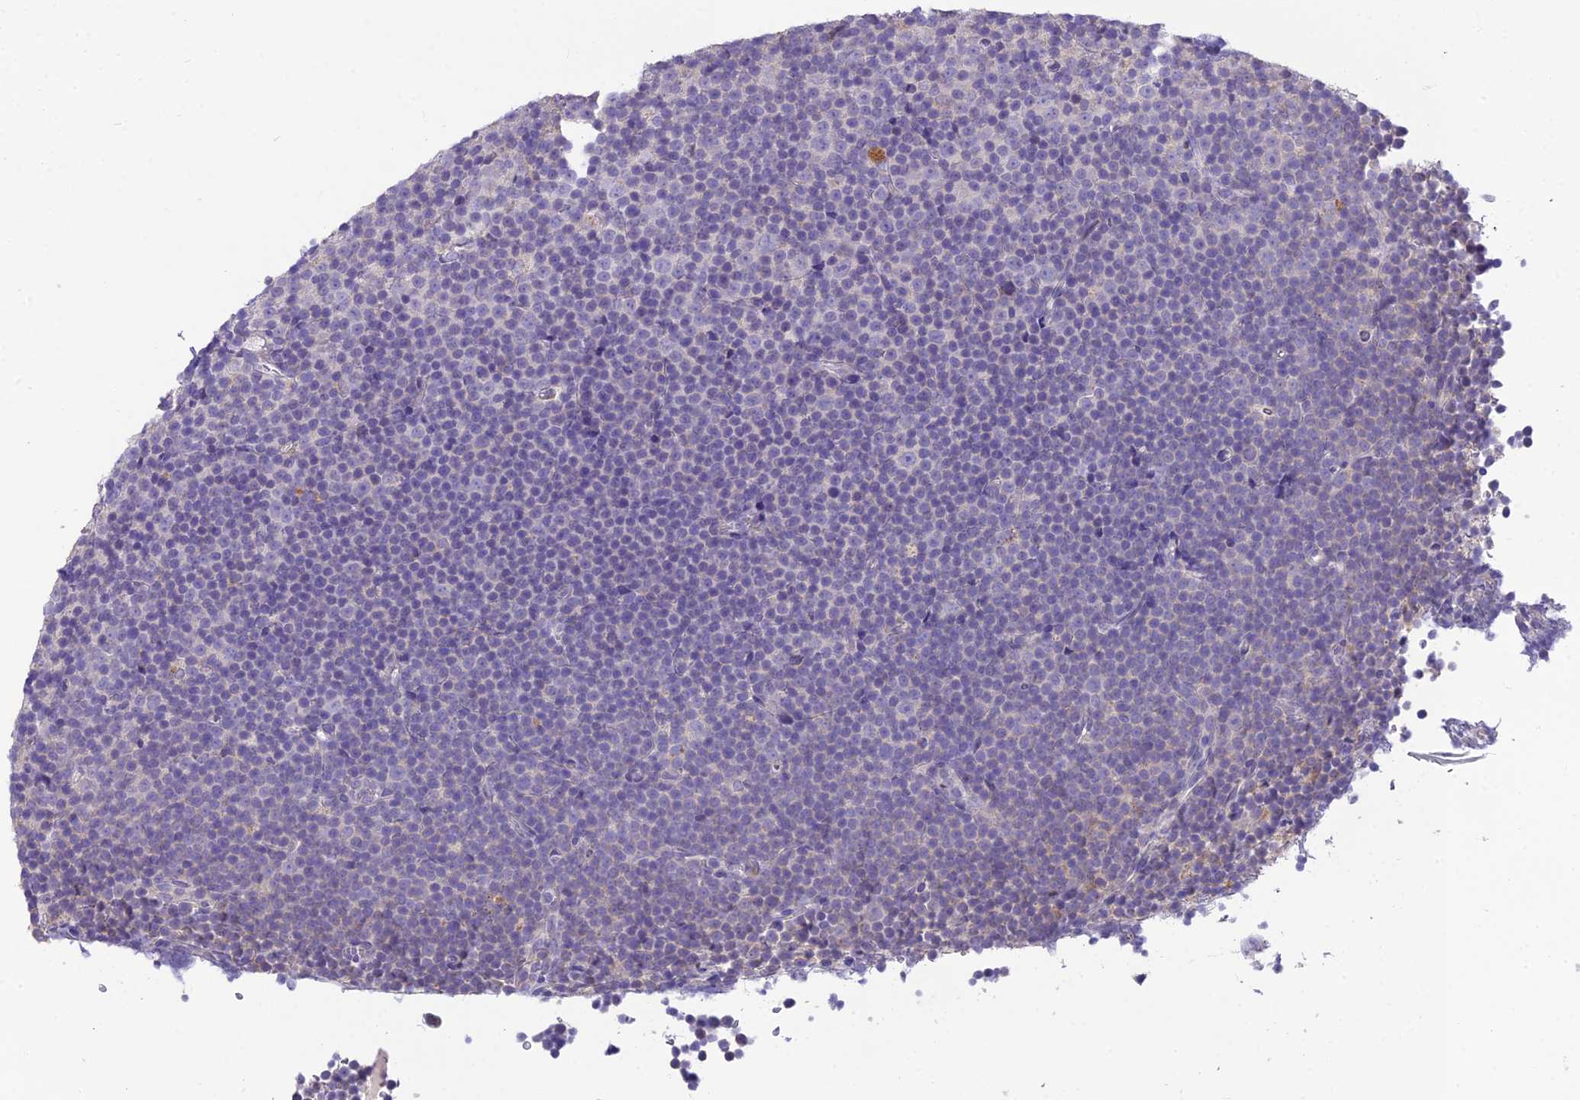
{"staining": {"intensity": "negative", "quantity": "none", "location": "none"}, "tissue": "lymphoma", "cell_type": "Tumor cells", "image_type": "cancer", "snomed": [{"axis": "morphology", "description": "Malignant lymphoma, non-Hodgkin's type, Low grade"}, {"axis": "topography", "description": "Lymph node"}], "caption": "Immunohistochemical staining of human low-grade malignant lymphoma, non-Hodgkin's type displays no significant staining in tumor cells.", "gene": "MIIP", "patient": {"sex": "female", "age": 67}}